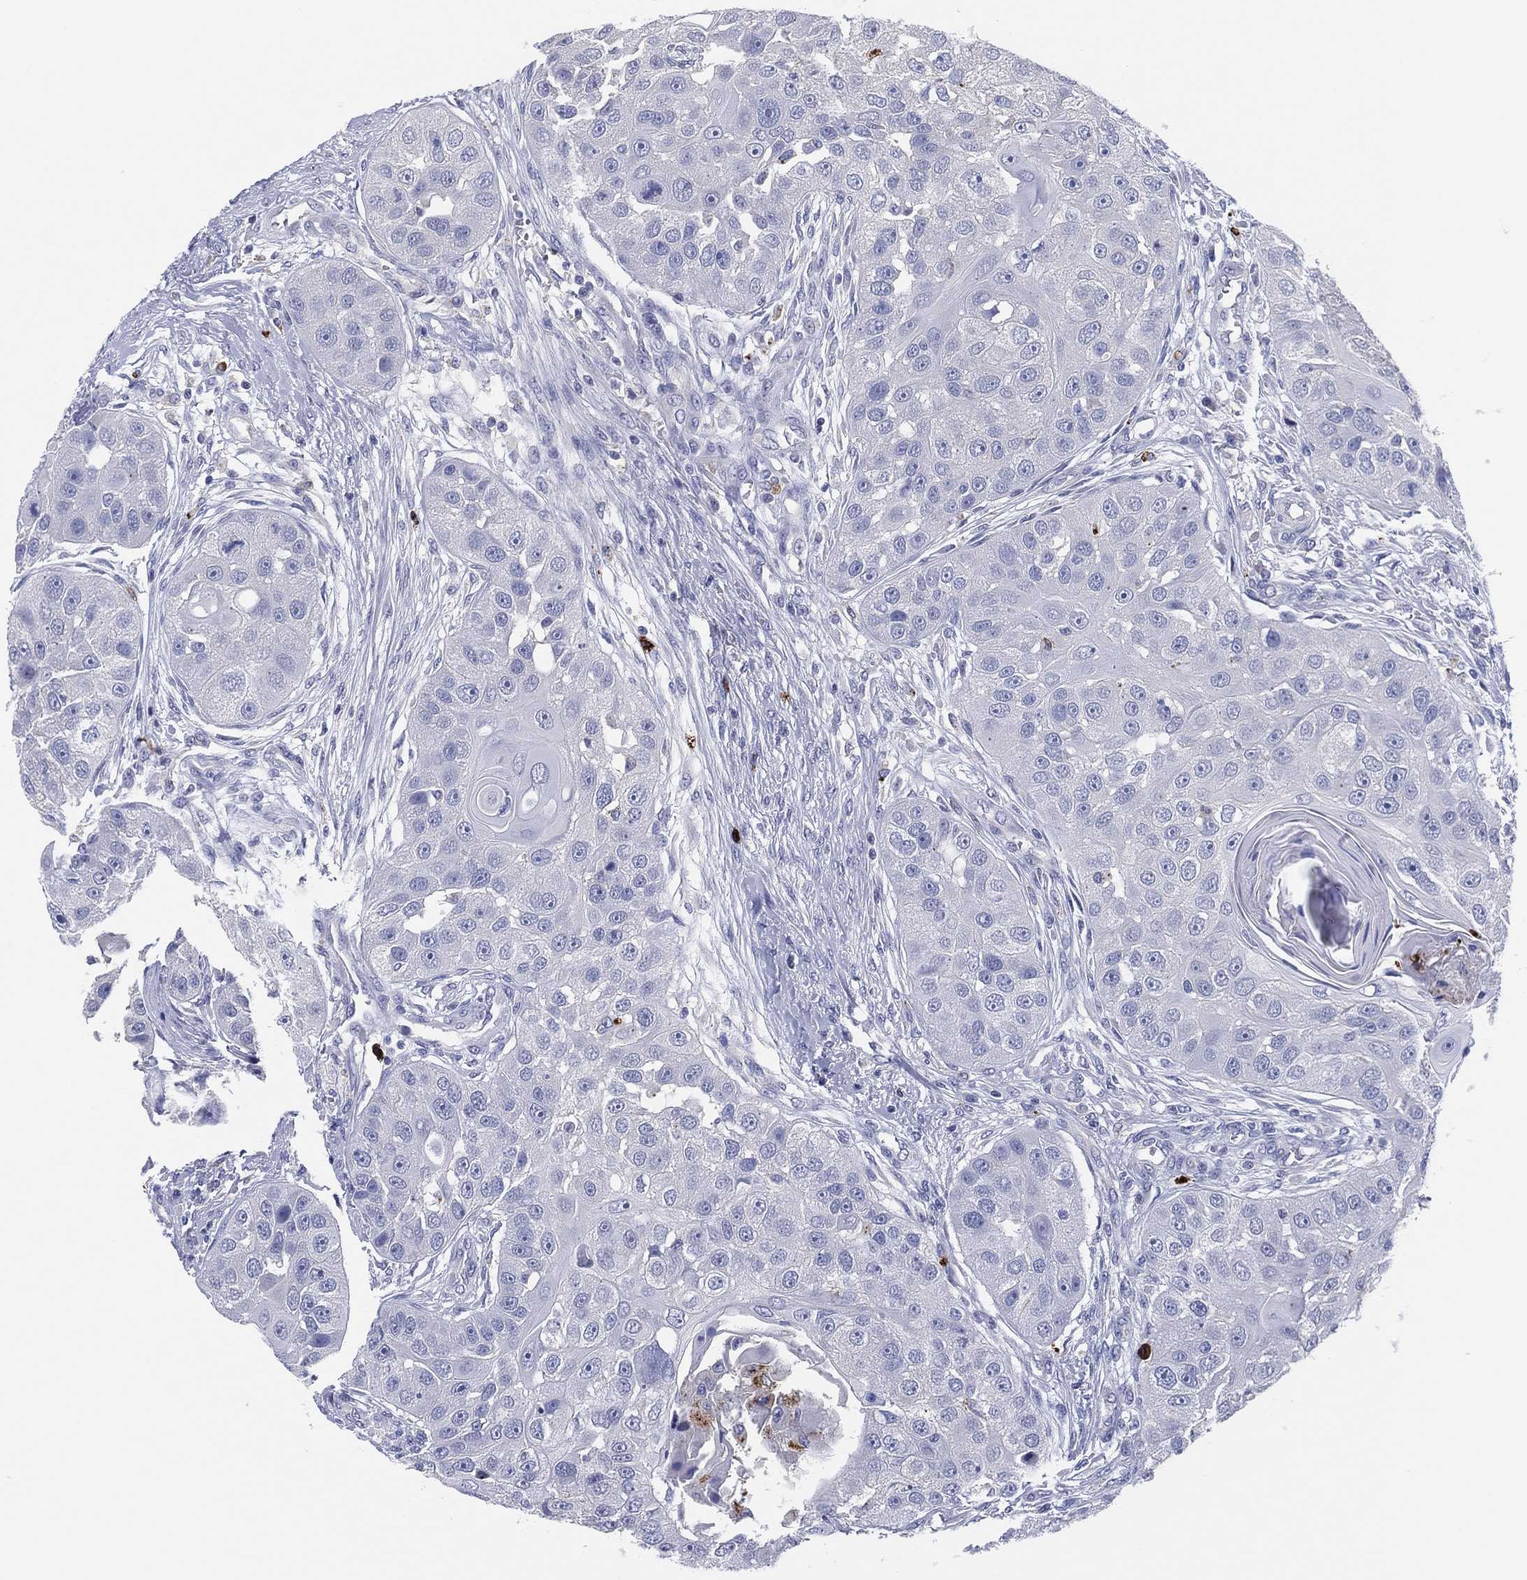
{"staining": {"intensity": "negative", "quantity": "none", "location": "none"}, "tissue": "head and neck cancer", "cell_type": "Tumor cells", "image_type": "cancer", "snomed": [{"axis": "morphology", "description": "Normal tissue, NOS"}, {"axis": "morphology", "description": "Squamous cell carcinoma, NOS"}, {"axis": "topography", "description": "Skeletal muscle"}, {"axis": "topography", "description": "Head-Neck"}], "caption": "Immunohistochemistry of squamous cell carcinoma (head and neck) exhibits no expression in tumor cells. (Immunohistochemistry, brightfield microscopy, high magnification).", "gene": "PLAC8", "patient": {"sex": "male", "age": 51}}